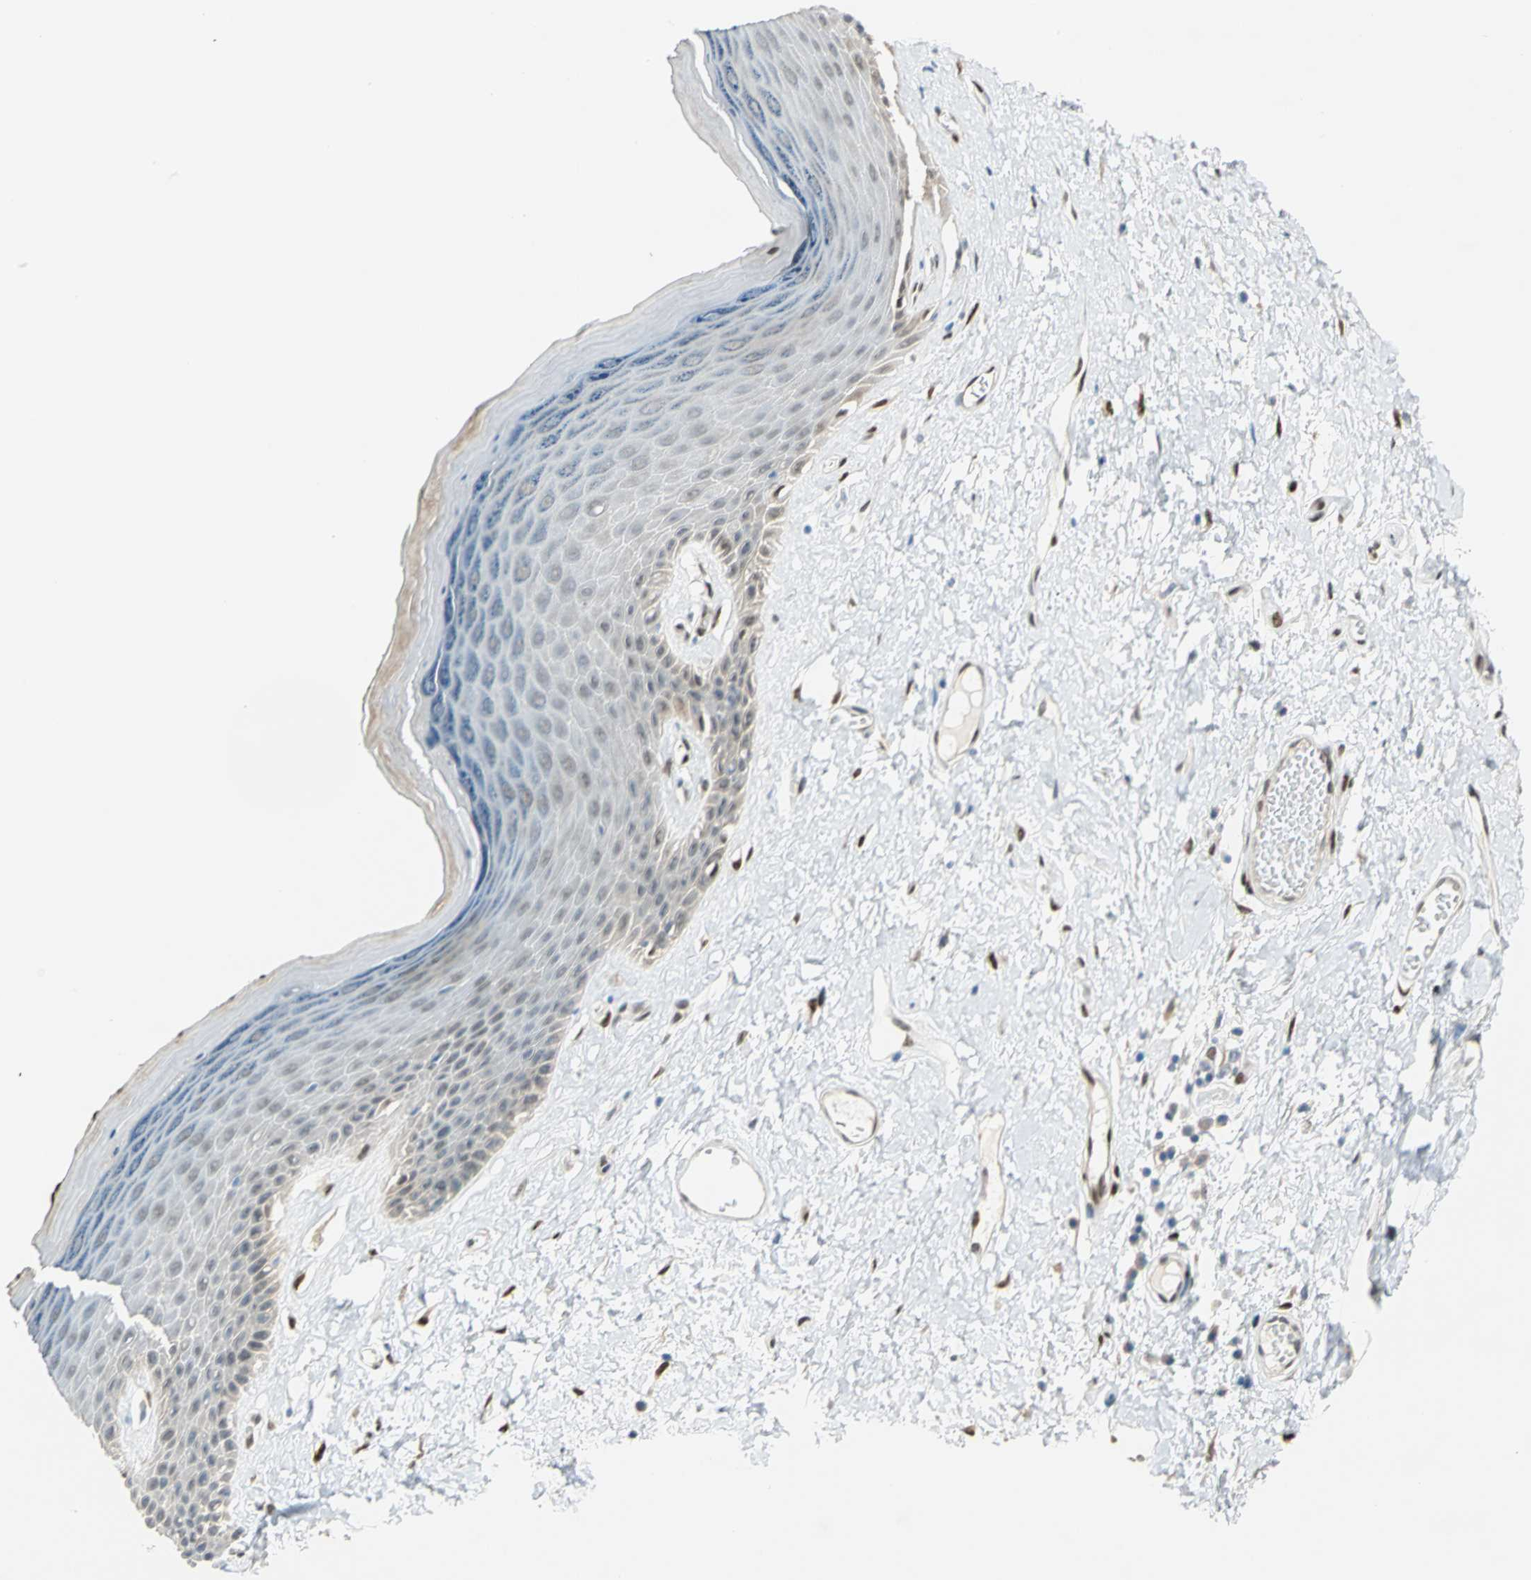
{"staining": {"intensity": "moderate", "quantity": "25%-75%", "location": "cytoplasmic/membranous,nuclear"}, "tissue": "skin", "cell_type": "Epidermal cells", "image_type": "normal", "snomed": [{"axis": "morphology", "description": "Normal tissue, NOS"}, {"axis": "morphology", "description": "Inflammation, NOS"}, {"axis": "topography", "description": "Vulva"}], "caption": "Immunohistochemical staining of unremarkable human skin shows moderate cytoplasmic/membranous,nuclear protein expression in approximately 25%-75% of epidermal cells.", "gene": "RBFOX2", "patient": {"sex": "female", "age": 84}}